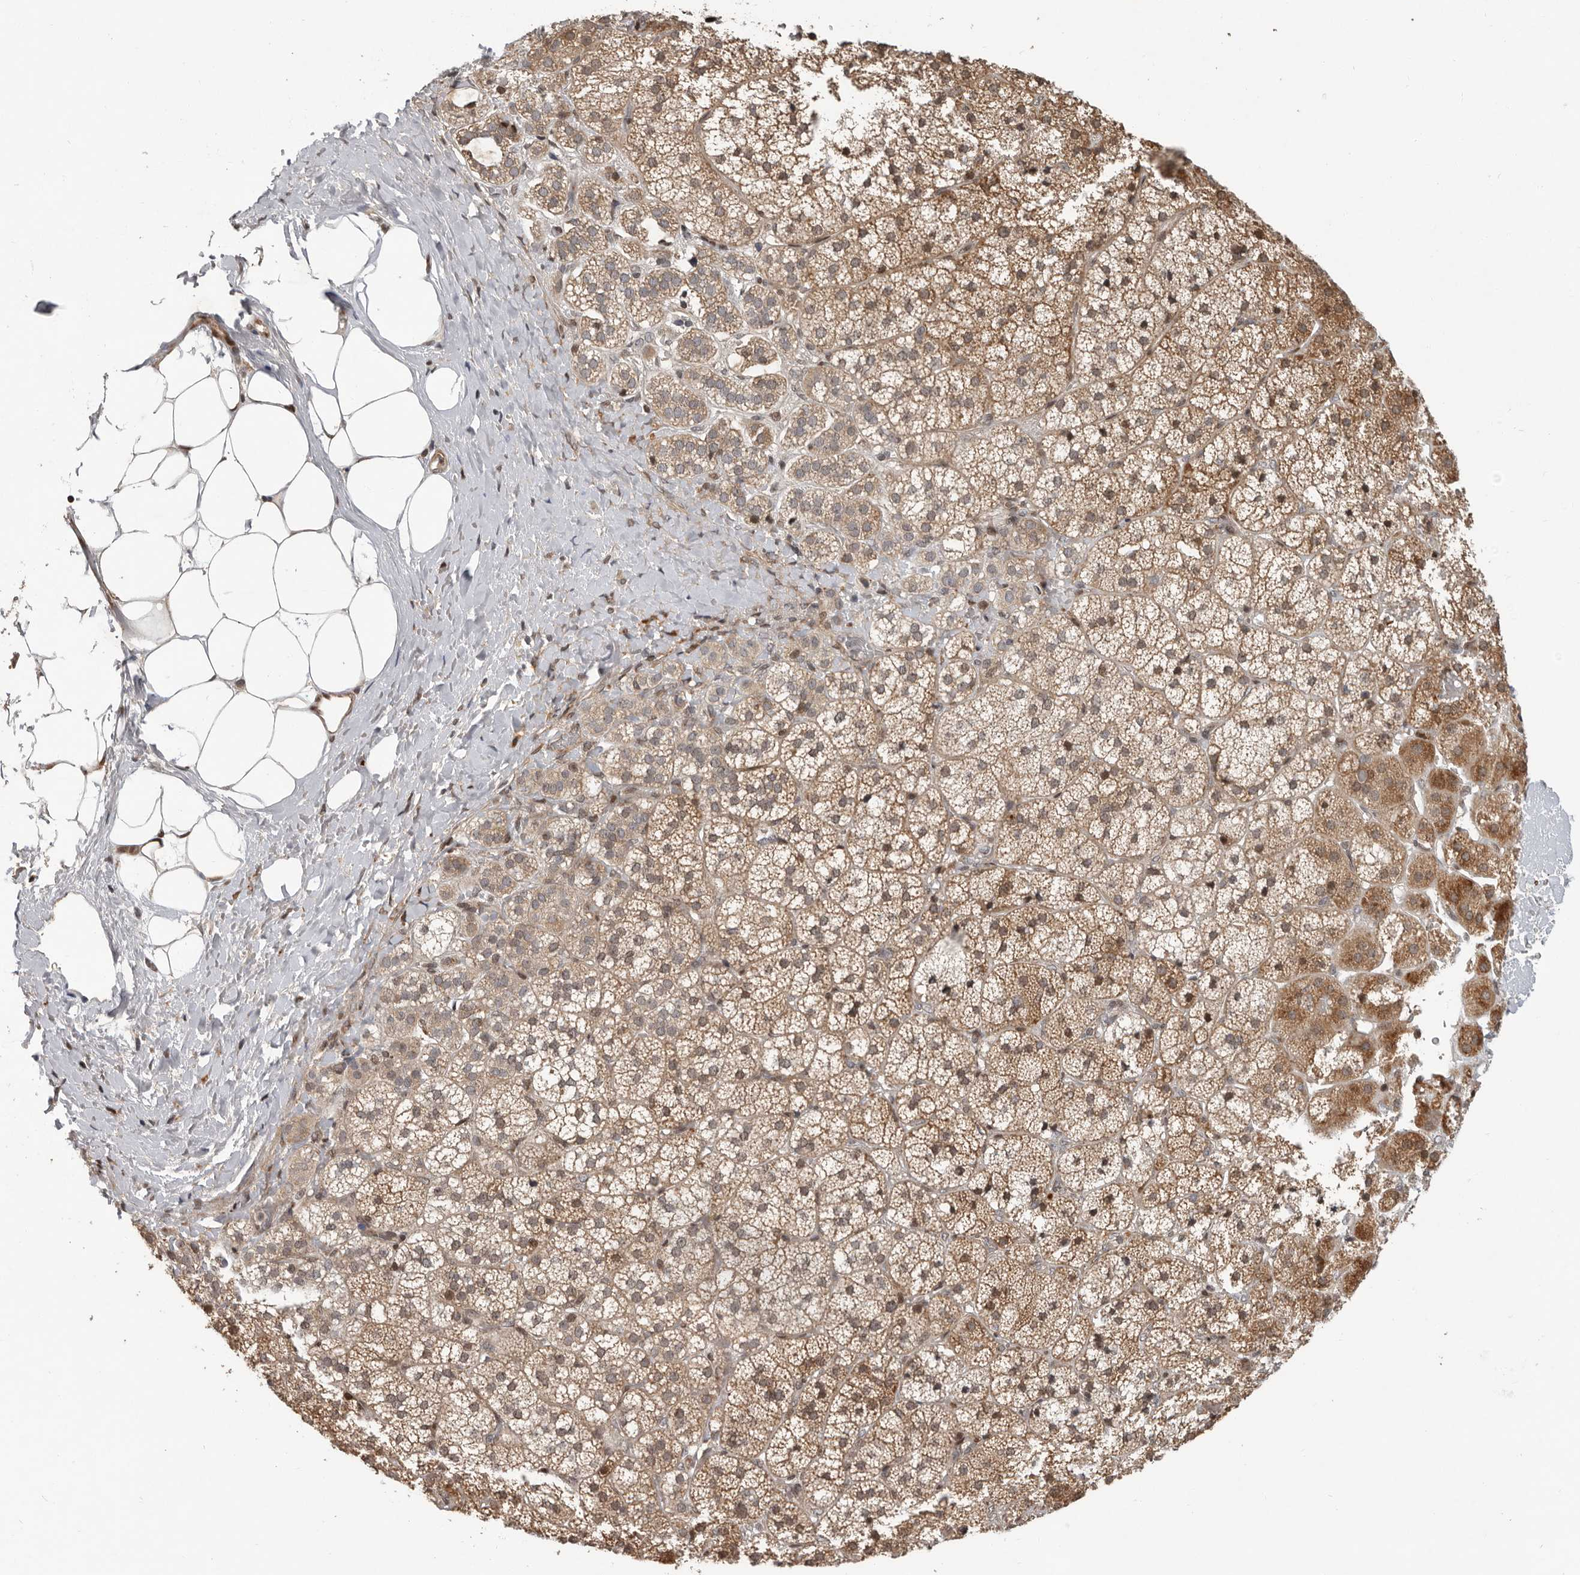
{"staining": {"intensity": "strong", "quantity": ">75%", "location": "cytoplasmic/membranous"}, "tissue": "adrenal gland", "cell_type": "Glandular cells", "image_type": "normal", "snomed": [{"axis": "morphology", "description": "Normal tissue, NOS"}, {"axis": "topography", "description": "Adrenal gland"}], "caption": "A high amount of strong cytoplasmic/membranous staining is seen in about >75% of glandular cells in normal adrenal gland.", "gene": "RABIF", "patient": {"sex": "female", "age": 44}}